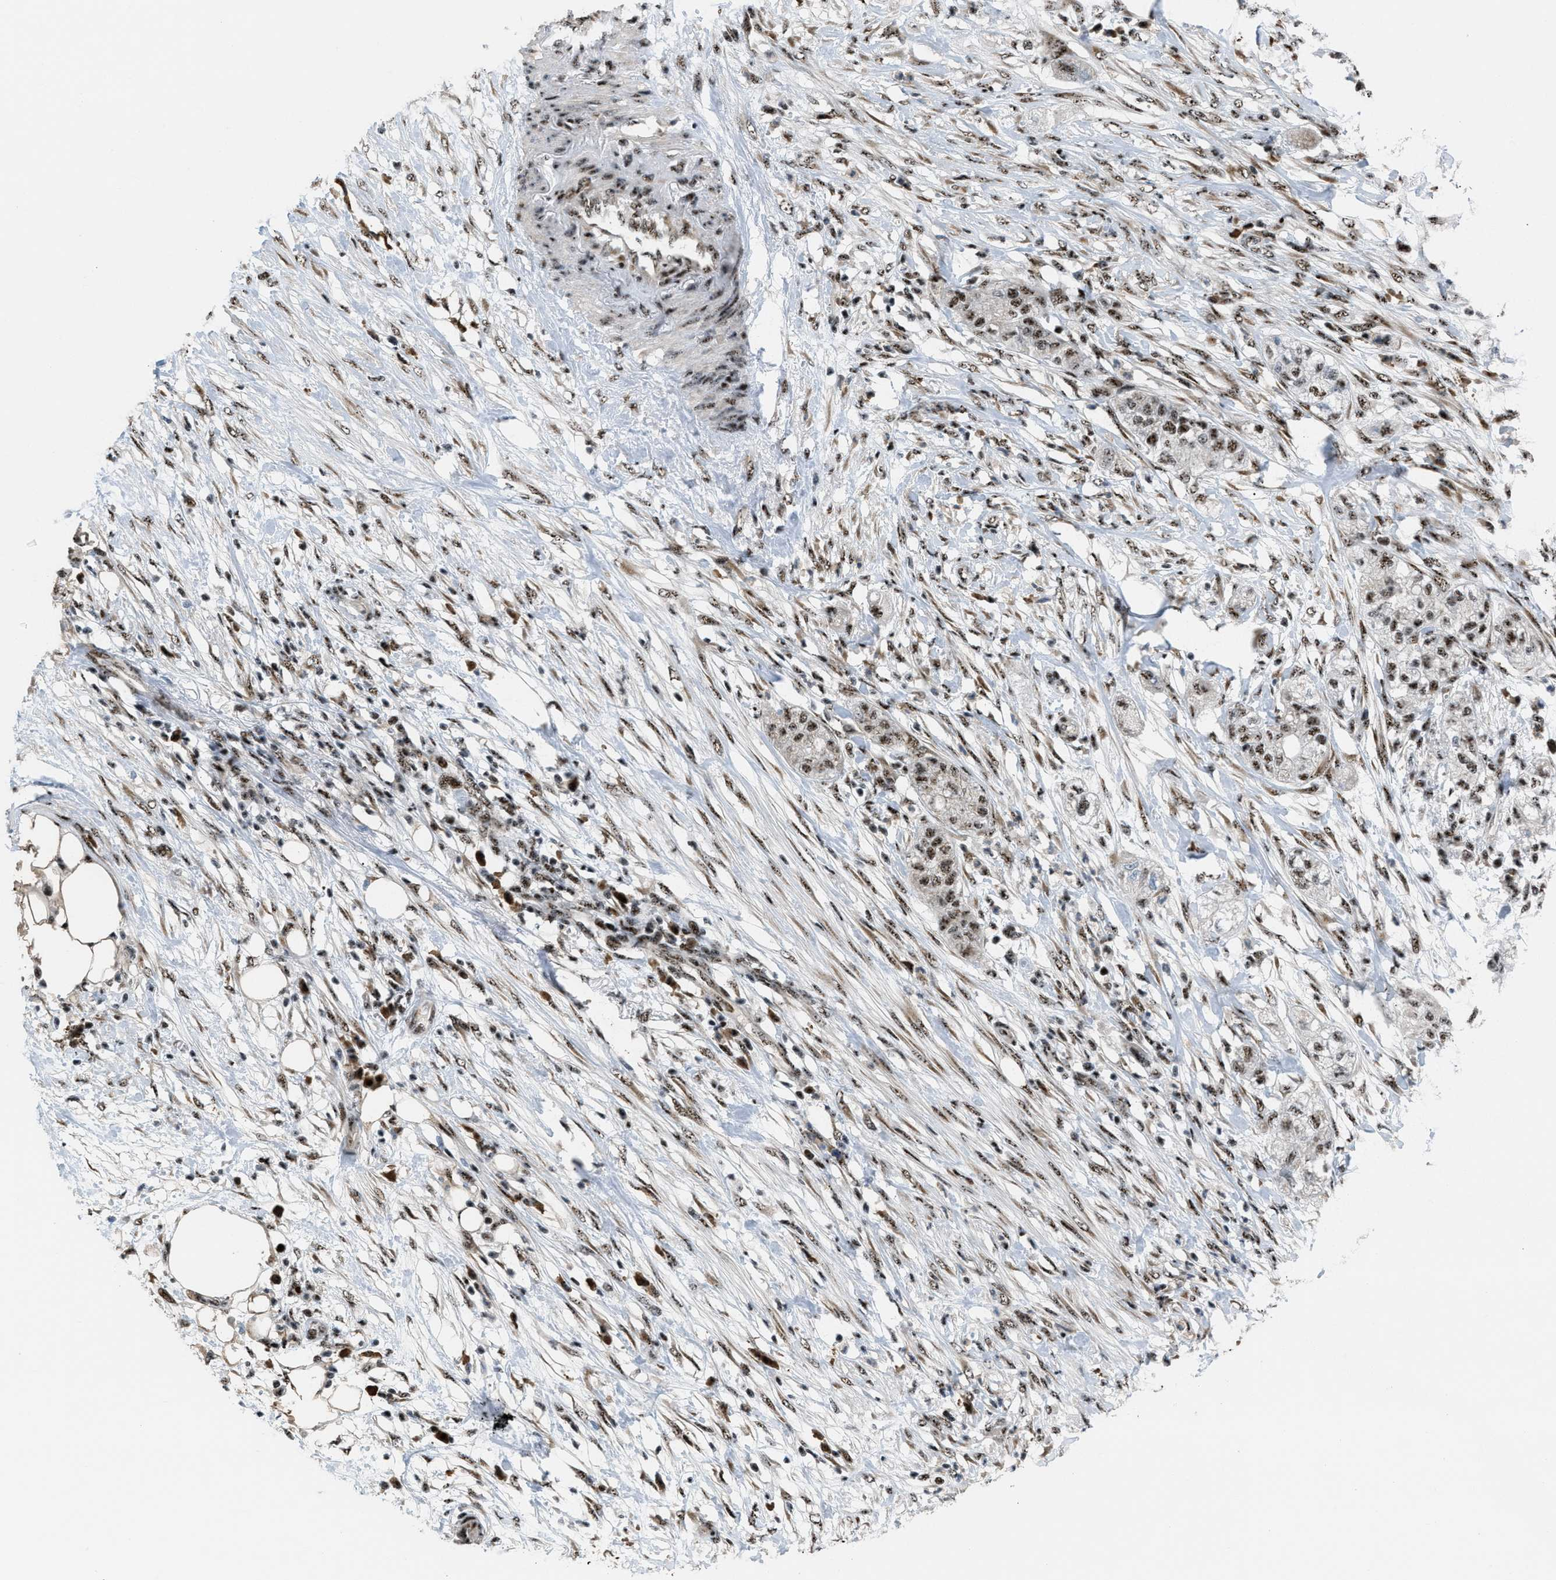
{"staining": {"intensity": "moderate", "quantity": ">75%", "location": "nuclear"}, "tissue": "pancreatic cancer", "cell_type": "Tumor cells", "image_type": "cancer", "snomed": [{"axis": "morphology", "description": "Adenocarcinoma, NOS"}, {"axis": "topography", "description": "Pancreas"}], "caption": "A brown stain labels moderate nuclear expression of a protein in pancreatic adenocarcinoma tumor cells.", "gene": "CDR2", "patient": {"sex": "female", "age": 78}}